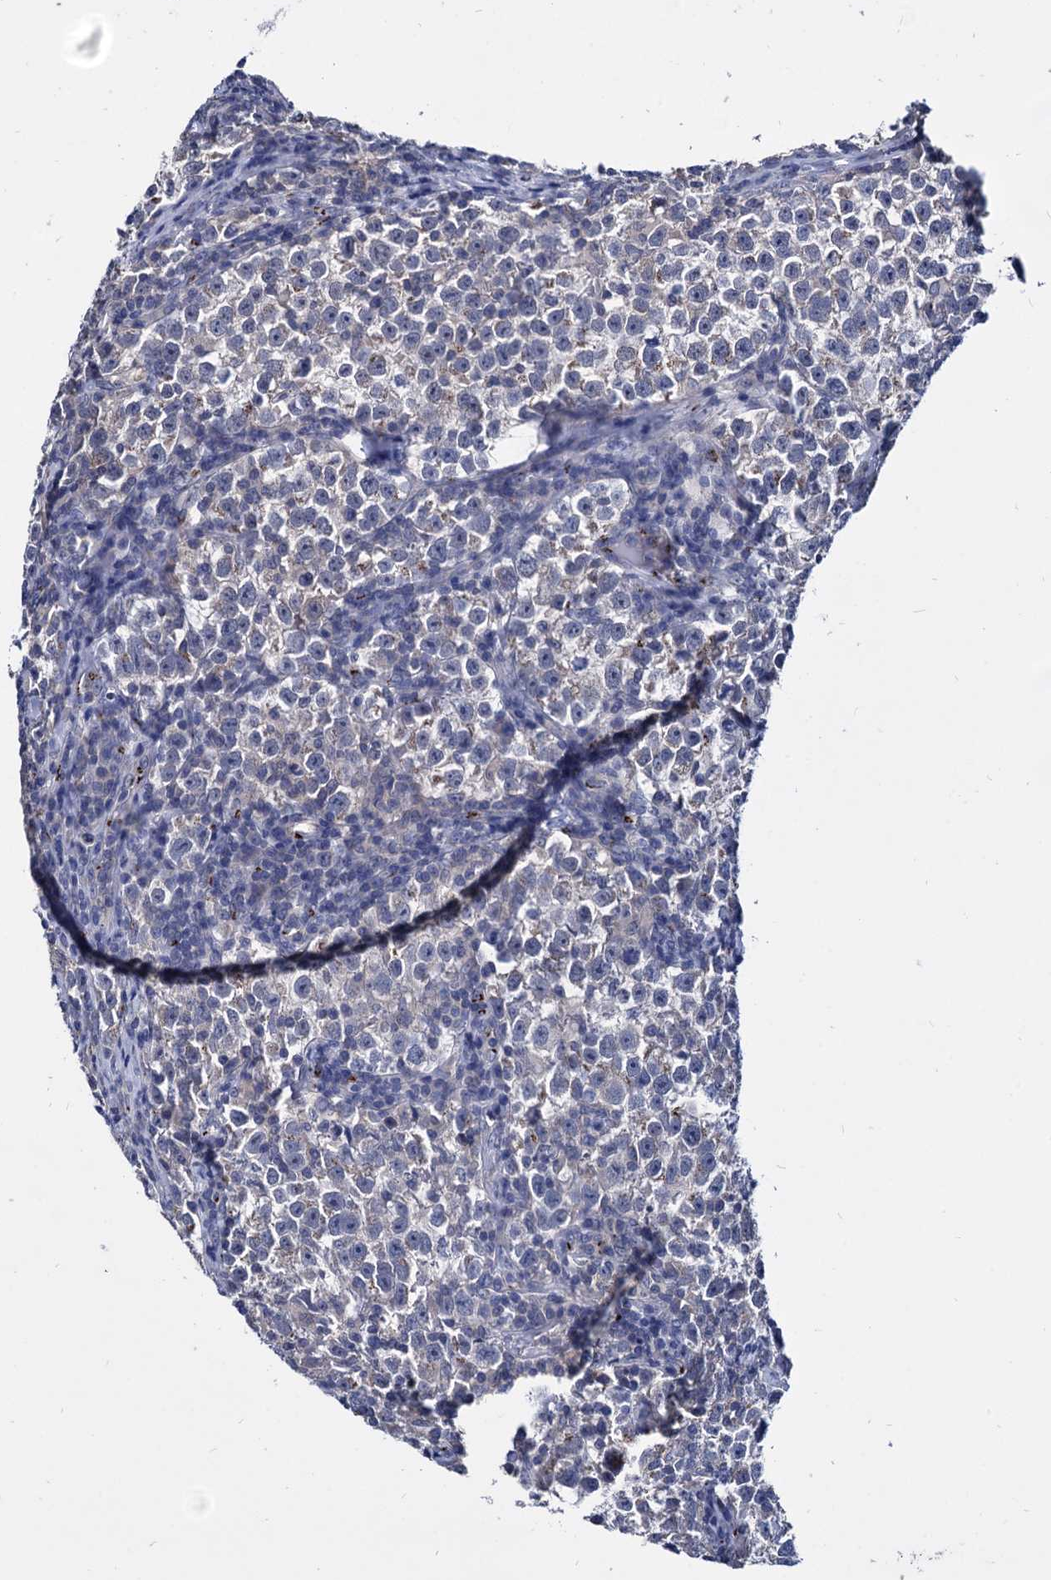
{"staining": {"intensity": "negative", "quantity": "none", "location": "none"}, "tissue": "testis cancer", "cell_type": "Tumor cells", "image_type": "cancer", "snomed": [{"axis": "morphology", "description": "Normal tissue, NOS"}, {"axis": "morphology", "description": "Seminoma, NOS"}, {"axis": "topography", "description": "Testis"}], "caption": "Immunohistochemical staining of testis cancer (seminoma) demonstrates no significant positivity in tumor cells.", "gene": "ESD", "patient": {"sex": "male", "age": 43}}